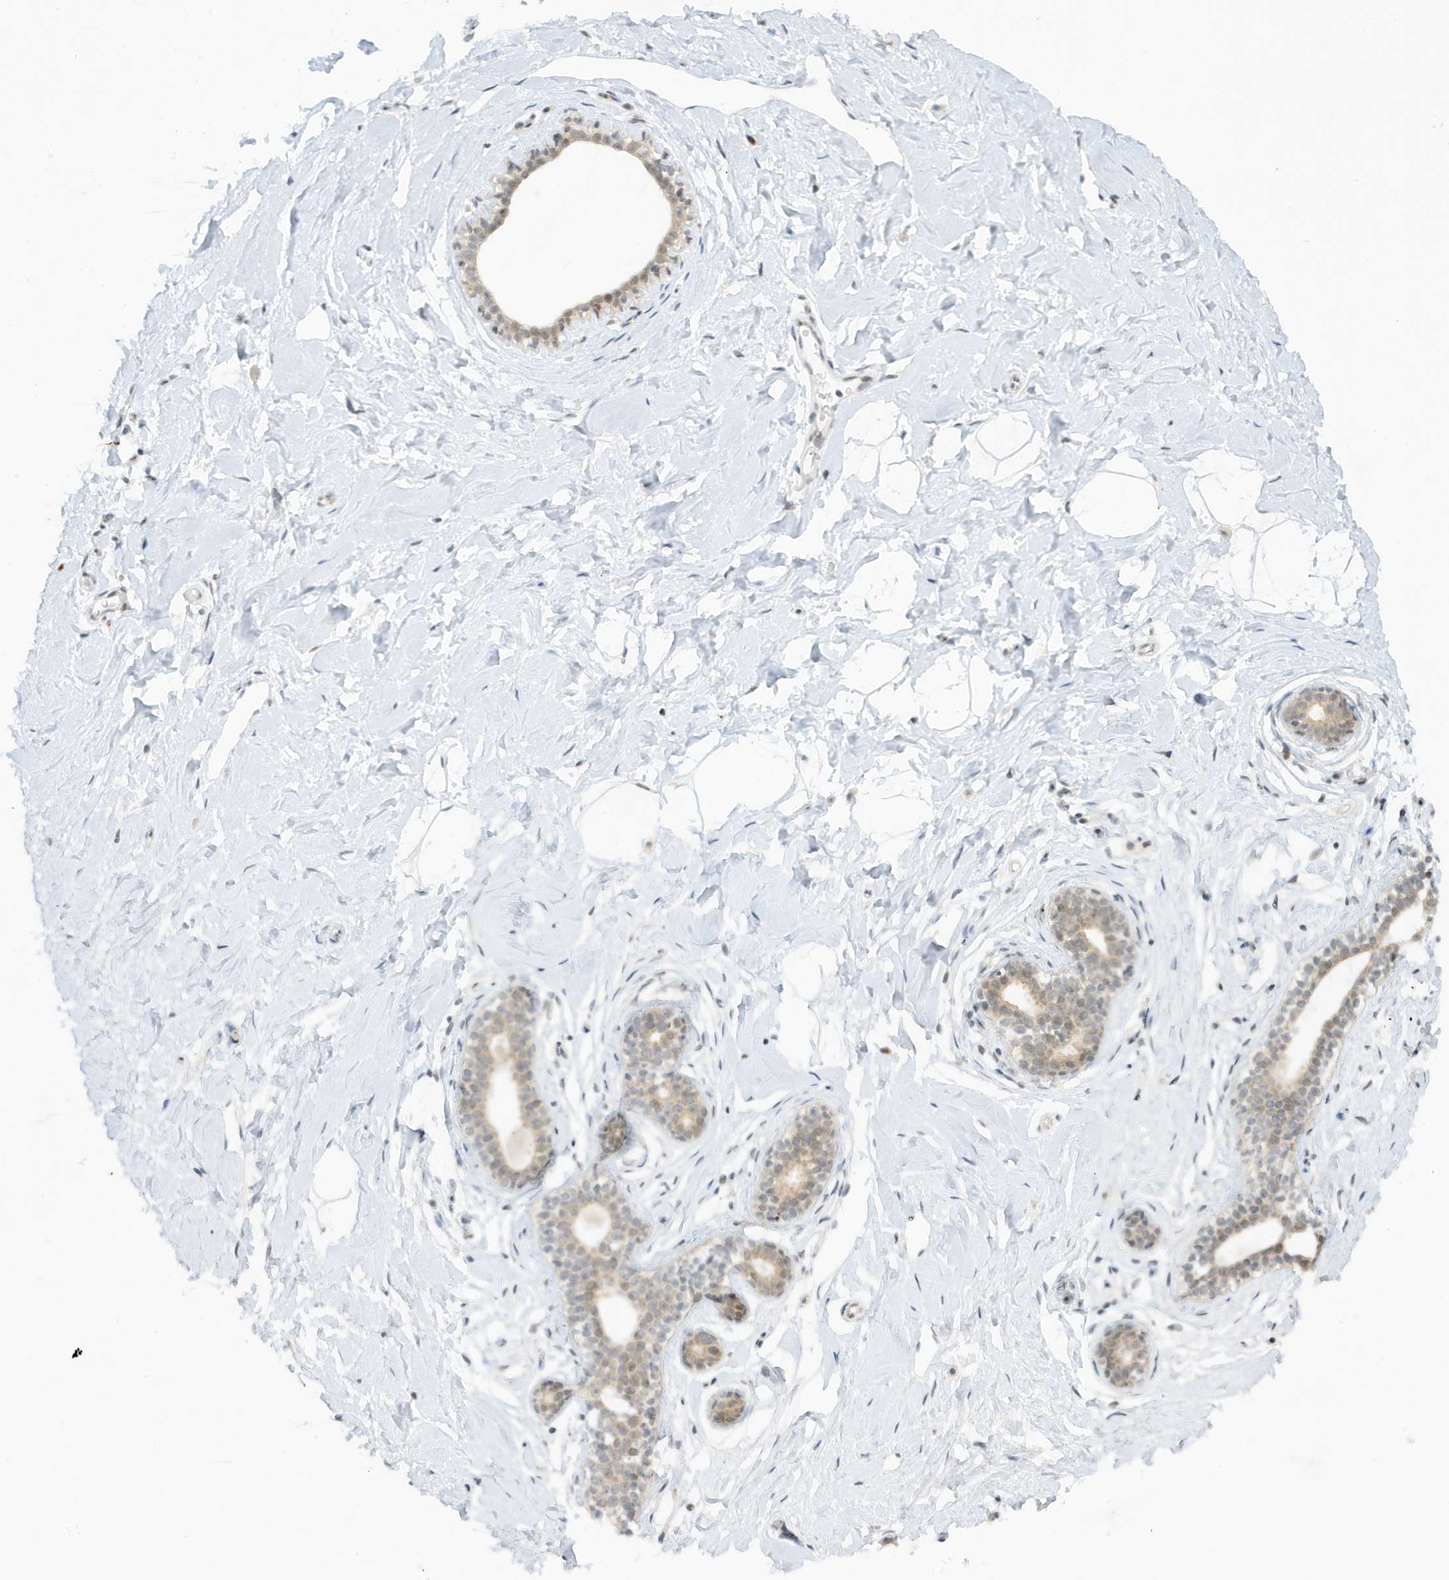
{"staining": {"intensity": "weak", "quantity": "25%-75%", "location": "nuclear"}, "tissue": "breast", "cell_type": "Adipocytes", "image_type": "normal", "snomed": [{"axis": "morphology", "description": "Normal tissue, NOS"}, {"axis": "morphology", "description": "Adenoma, NOS"}, {"axis": "topography", "description": "Breast"}], "caption": "About 25%-75% of adipocytes in benign breast reveal weak nuclear protein staining as visualized by brown immunohistochemical staining.", "gene": "TAB3", "patient": {"sex": "female", "age": 23}}